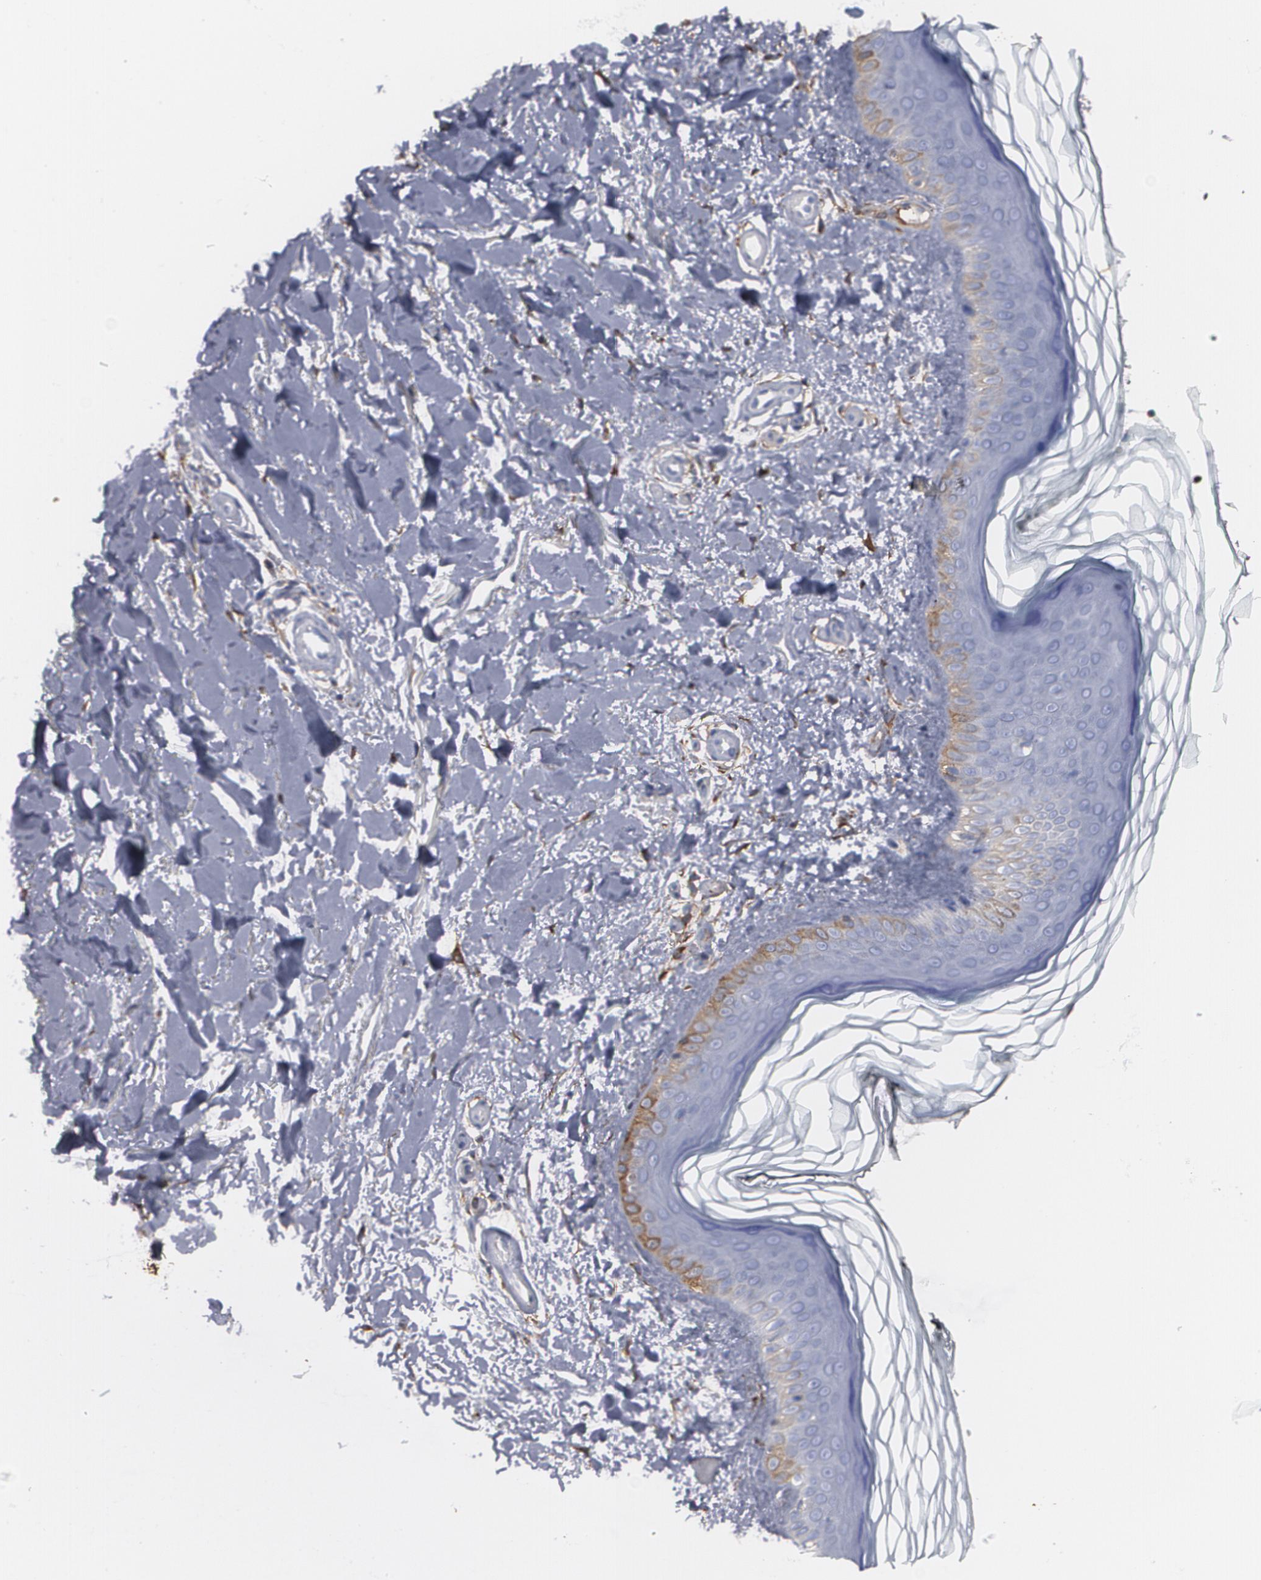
{"staining": {"intensity": "strong", "quantity": ">75%", "location": "cytoplasmic/membranous"}, "tissue": "skin", "cell_type": "Fibroblasts", "image_type": "normal", "snomed": [{"axis": "morphology", "description": "Normal tissue, NOS"}, {"axis": "topography", "description": "Skin"}], "caption": "IHC (DAB) staining of normal human skin displays strong cytoplasmic/membranous protein staining in about >75% of fibroblasts. The protein is shown in brown color, while the nuclei are stained blue.", "gene": "ODC1", "patient": {"sex": "female", "age": 19}}